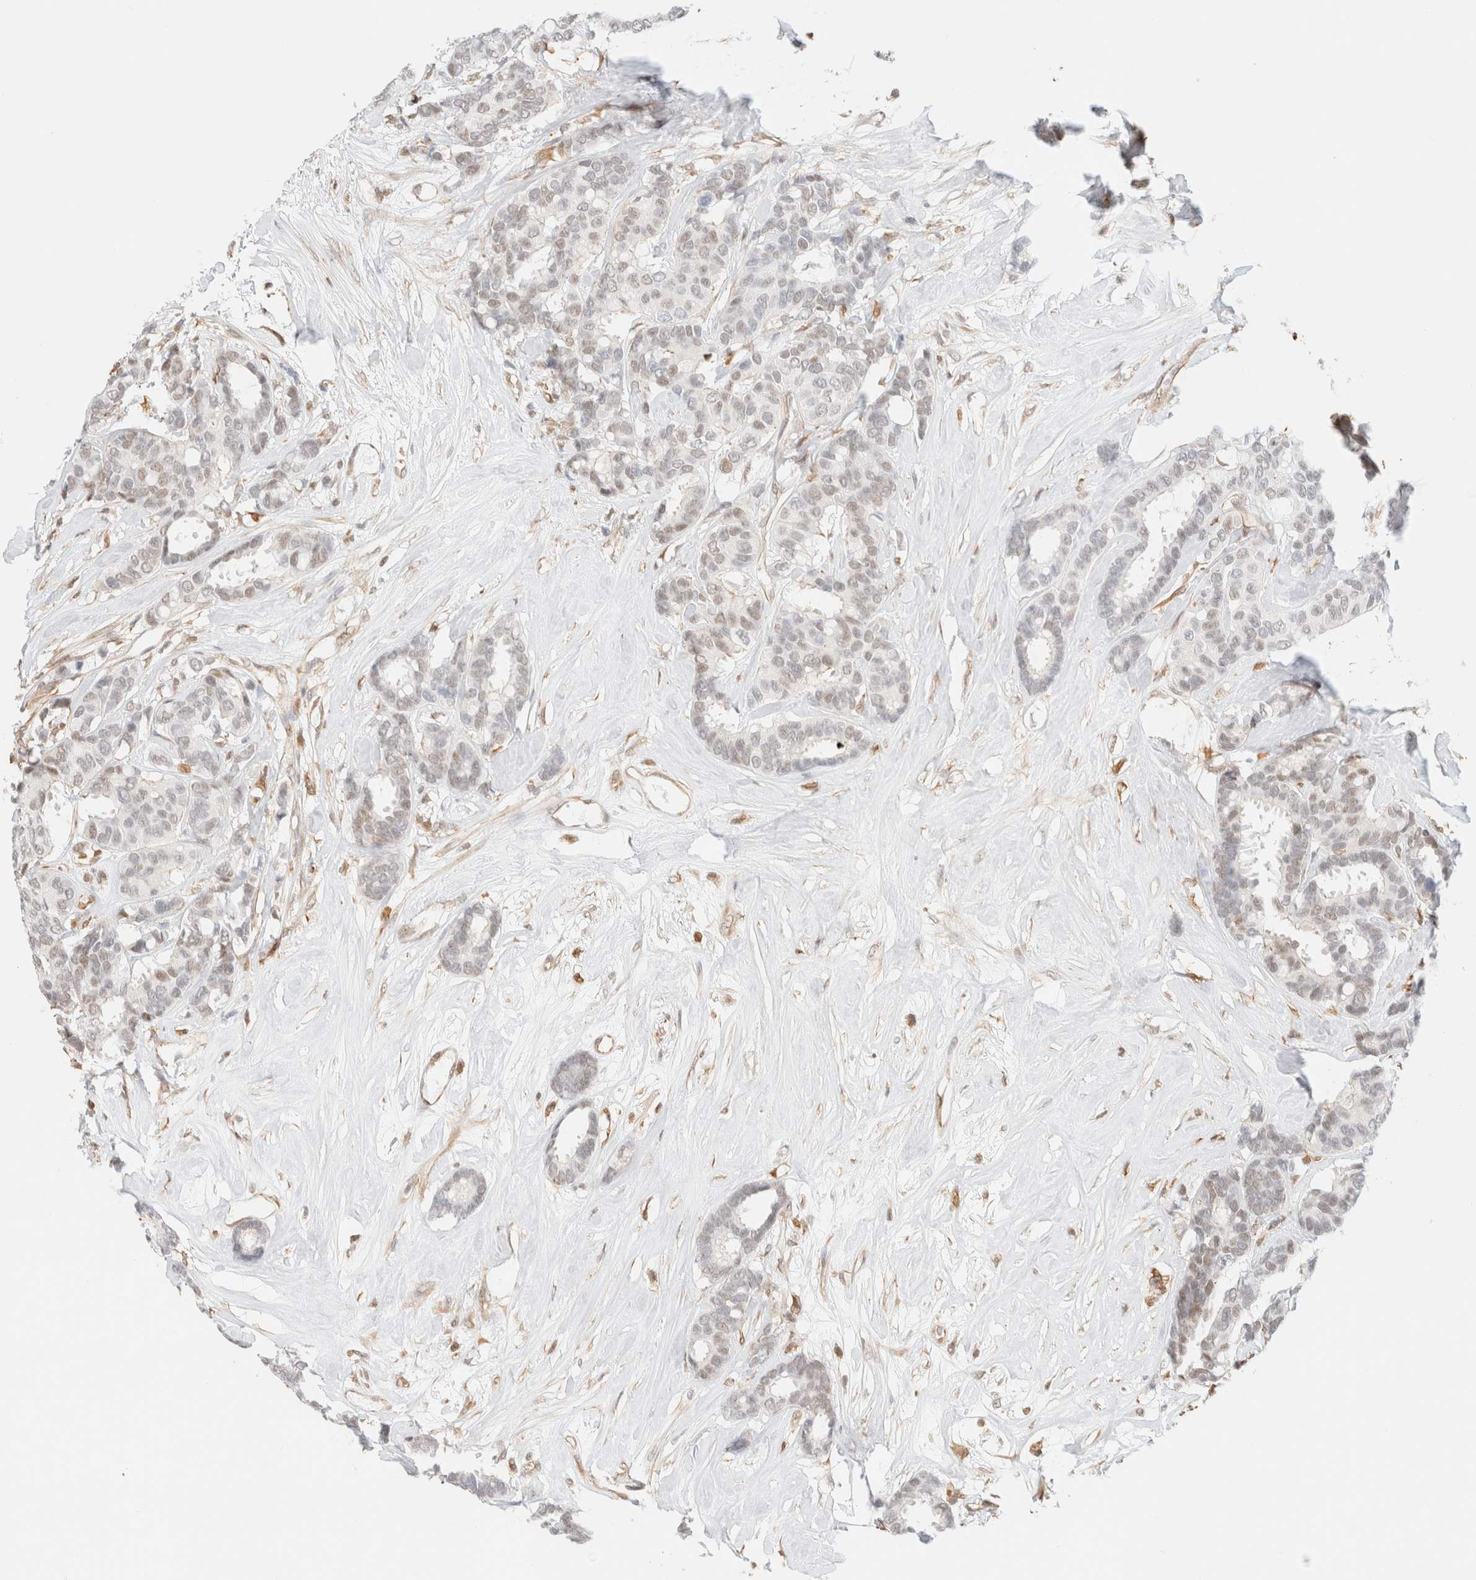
{"staining": {"intensity": "weak", "quantity": "<25%", "location": "nuclear"}, "tissue": "breast cancer", "cell_type": "Tumor cells", "image_type": "cancer", "snomed": [{"axis": "morphology", "description": "Duct carcinoma"}, {"axis": "topography", "description": "Breast"}], "caption": "Breast cancer (infiltrating ductal carcinoma) stained for a protein using immunohistochemistry (IHC) displays no positivity tumor cells.", "gene": "ARID5A", "patient": {"sex": "female", "age": 87}}